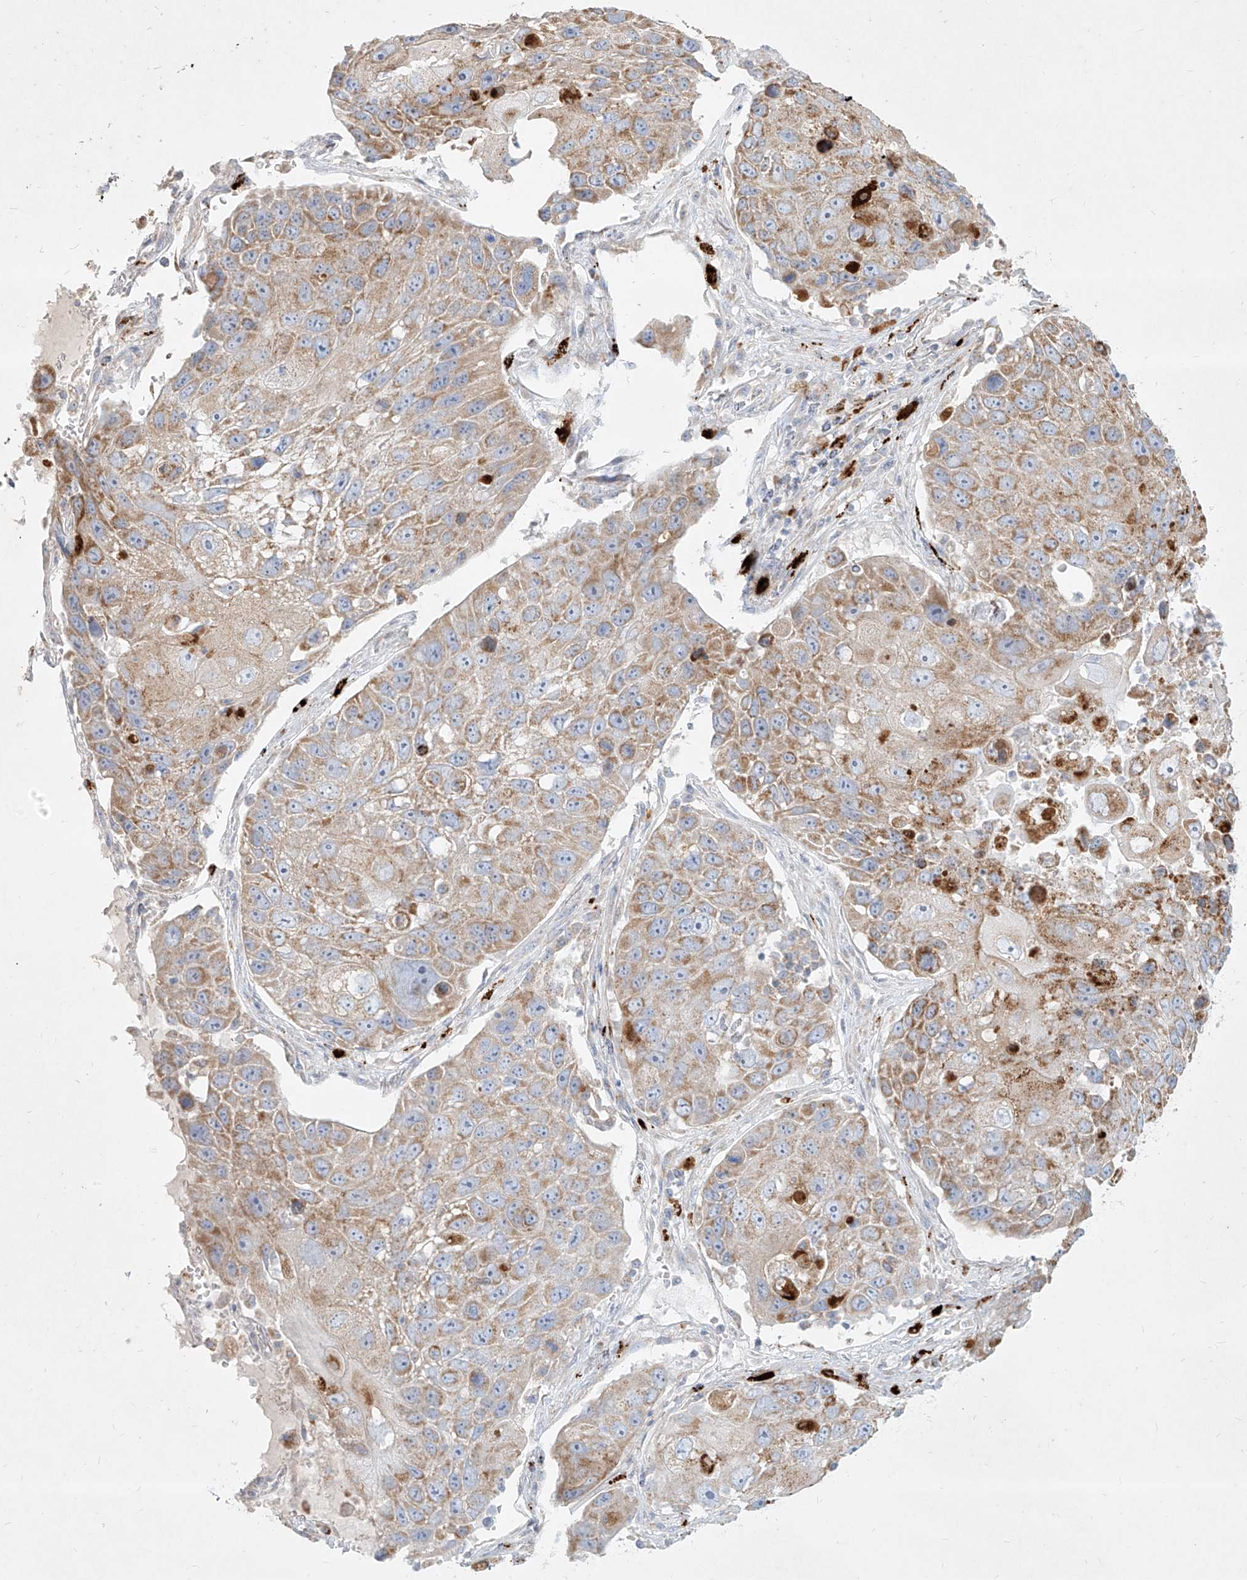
{"staining": {"intensity": "moderate", "quantity": "25%-75%", "location": "cytoplasmic/membranous"}, "tissue": "lung cancer", "cell_type": "Tumor cells", "image_type": "cancer", "snomed": [{"axis": "morphology", "description": "Squamous cell carcinoma, NOS"}, {"axis": "topography", "description": "Lung"}], "caption": "A brown stain labels moderate cytoplasmic/membranous staining of a protein in human squamous cell carcinoma (lung) tumor cells. (brown staining indicates protein expression, while blue staining denotes nuclei).", "gene": "MTX2", "patient": {"sex": "male", "age": 61}}